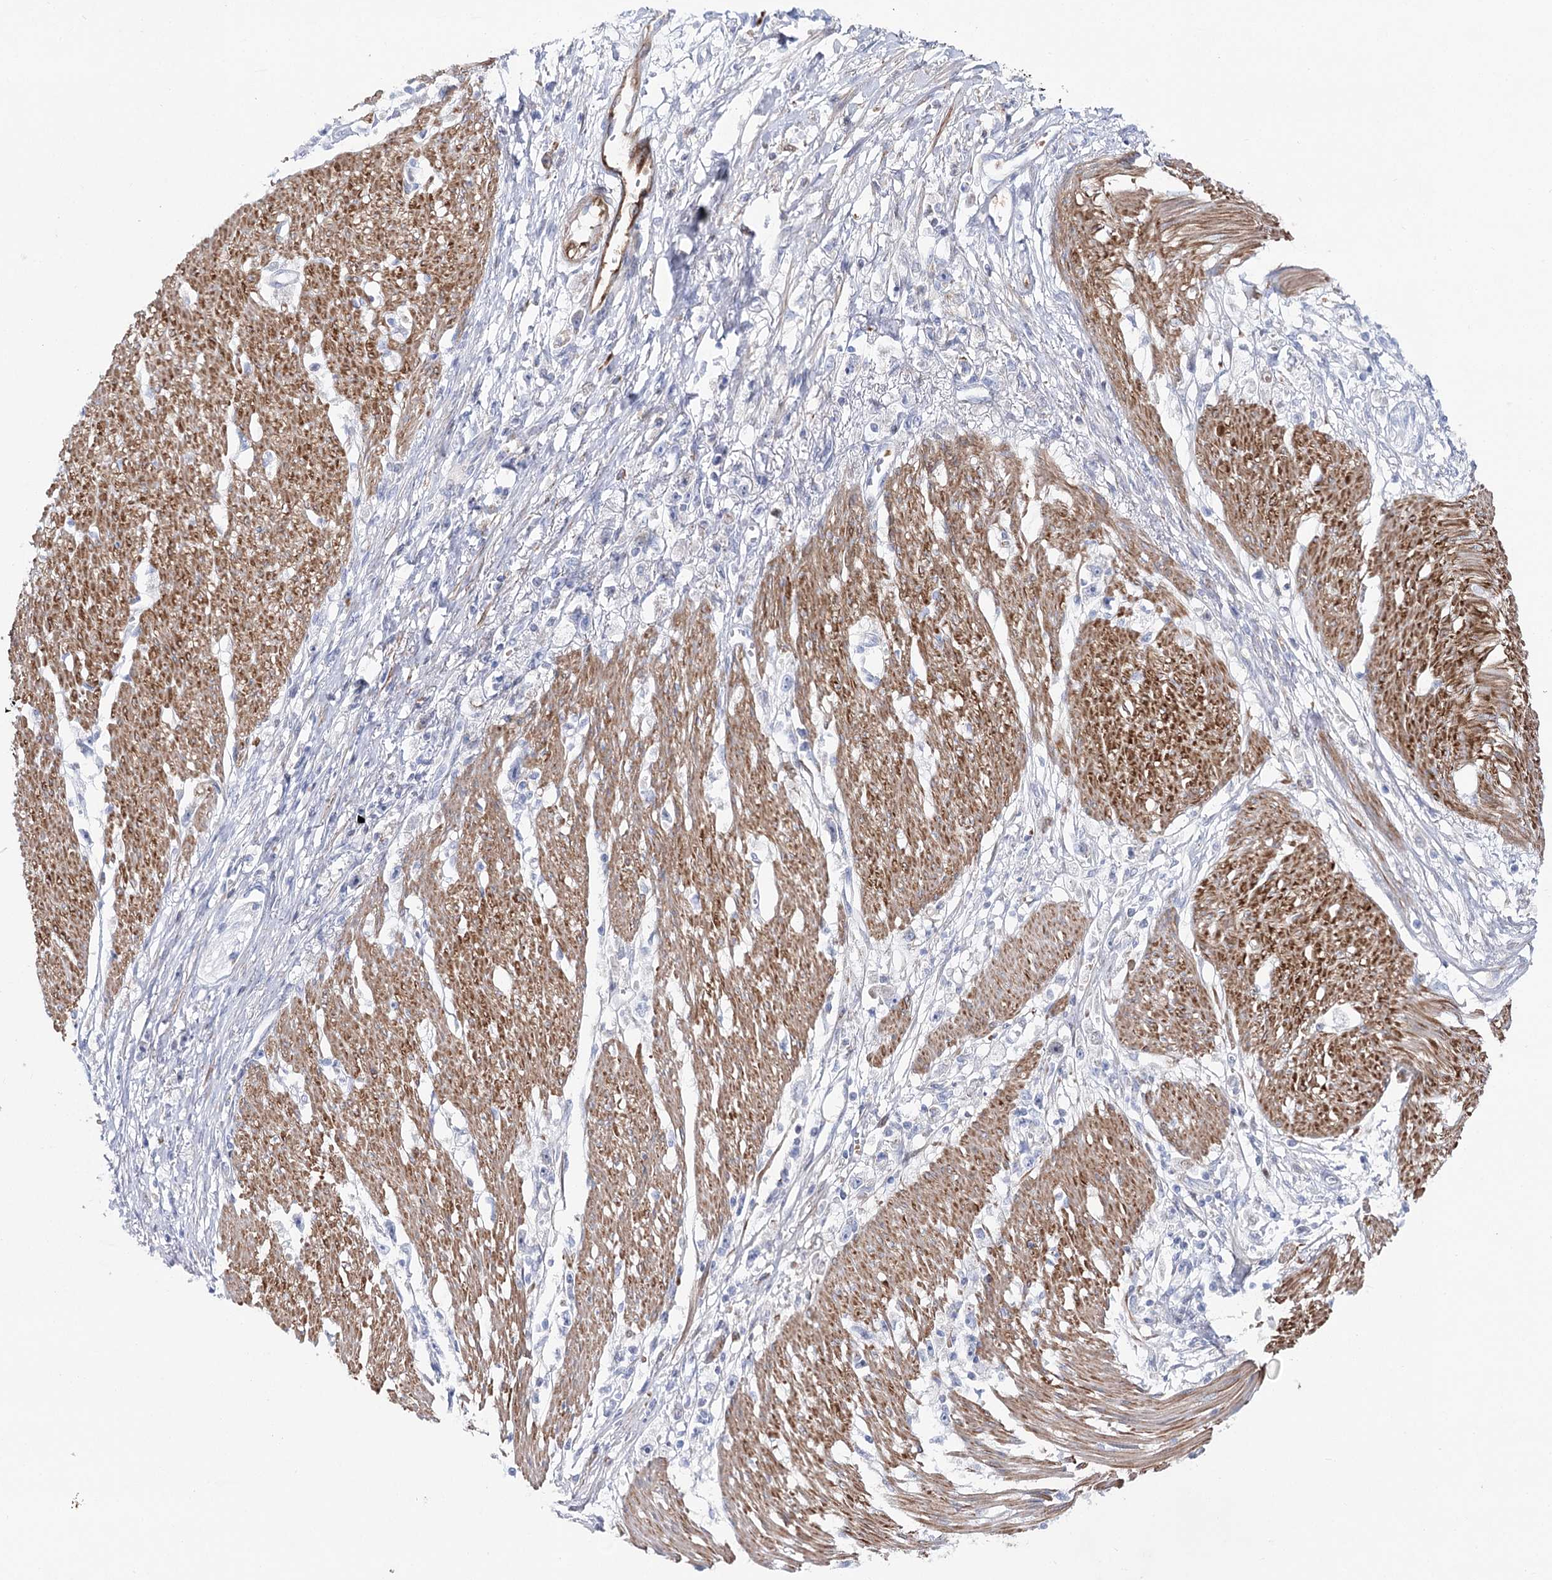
{"staining": {"intensity": "negative", "quantity": "none", "location": "none"}, "tissue": "stomach cancer", "cell_type": "Tumor cells", "image_type": "cancer", "snomed": [{"axis": "morphology", "description": "Adenocarcinoma, NOS"}, {"axis": "topography", "description": "Stomach"}], "caption": "IHC of human stomach cancer (adenocarcinoma) demonstrates no positivity in tumor cells.", "gene": "ANKRD23", "patient": {"sex": "female", "age": 59}}